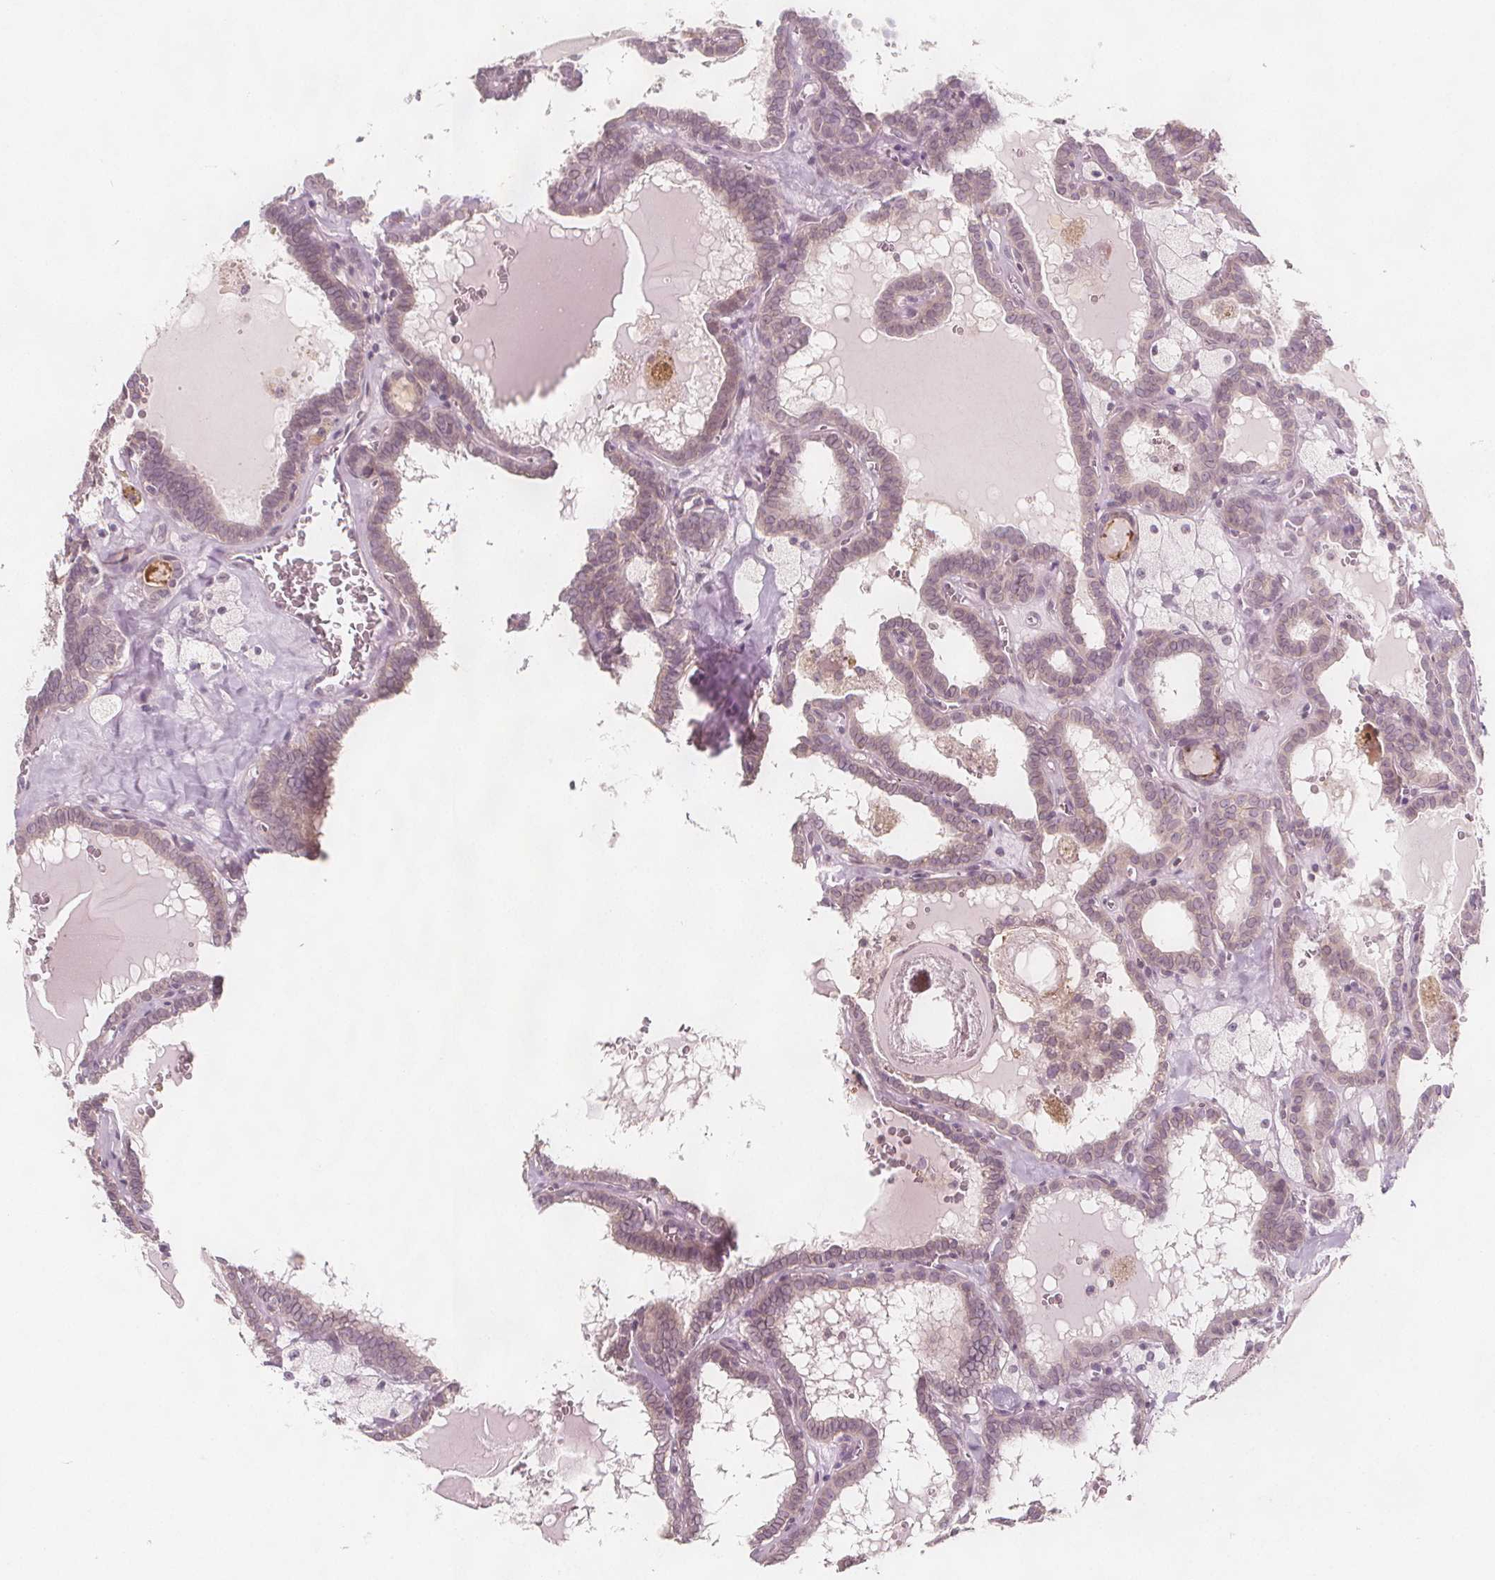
{"staining": {"intensity": "negative", "quantity": "none", "location": "none"}, "tissue": "thyroid cancer", "cell_type": "Tumor cells", "image_type": "cancer", "snomed": [{"axis": "morphology", "description": "Papillary adenocarcinoma, NOS"}, {"axis": "topography", "description": "Thyroid gland"}], "caption": "Thyroid cancer (papillary adenocarcinoma) was stained to show a protein in brown. There is no significant expression in tumor cells.", "gene": "C1orf167", "patient": {"sex": "female", "age": 39}}